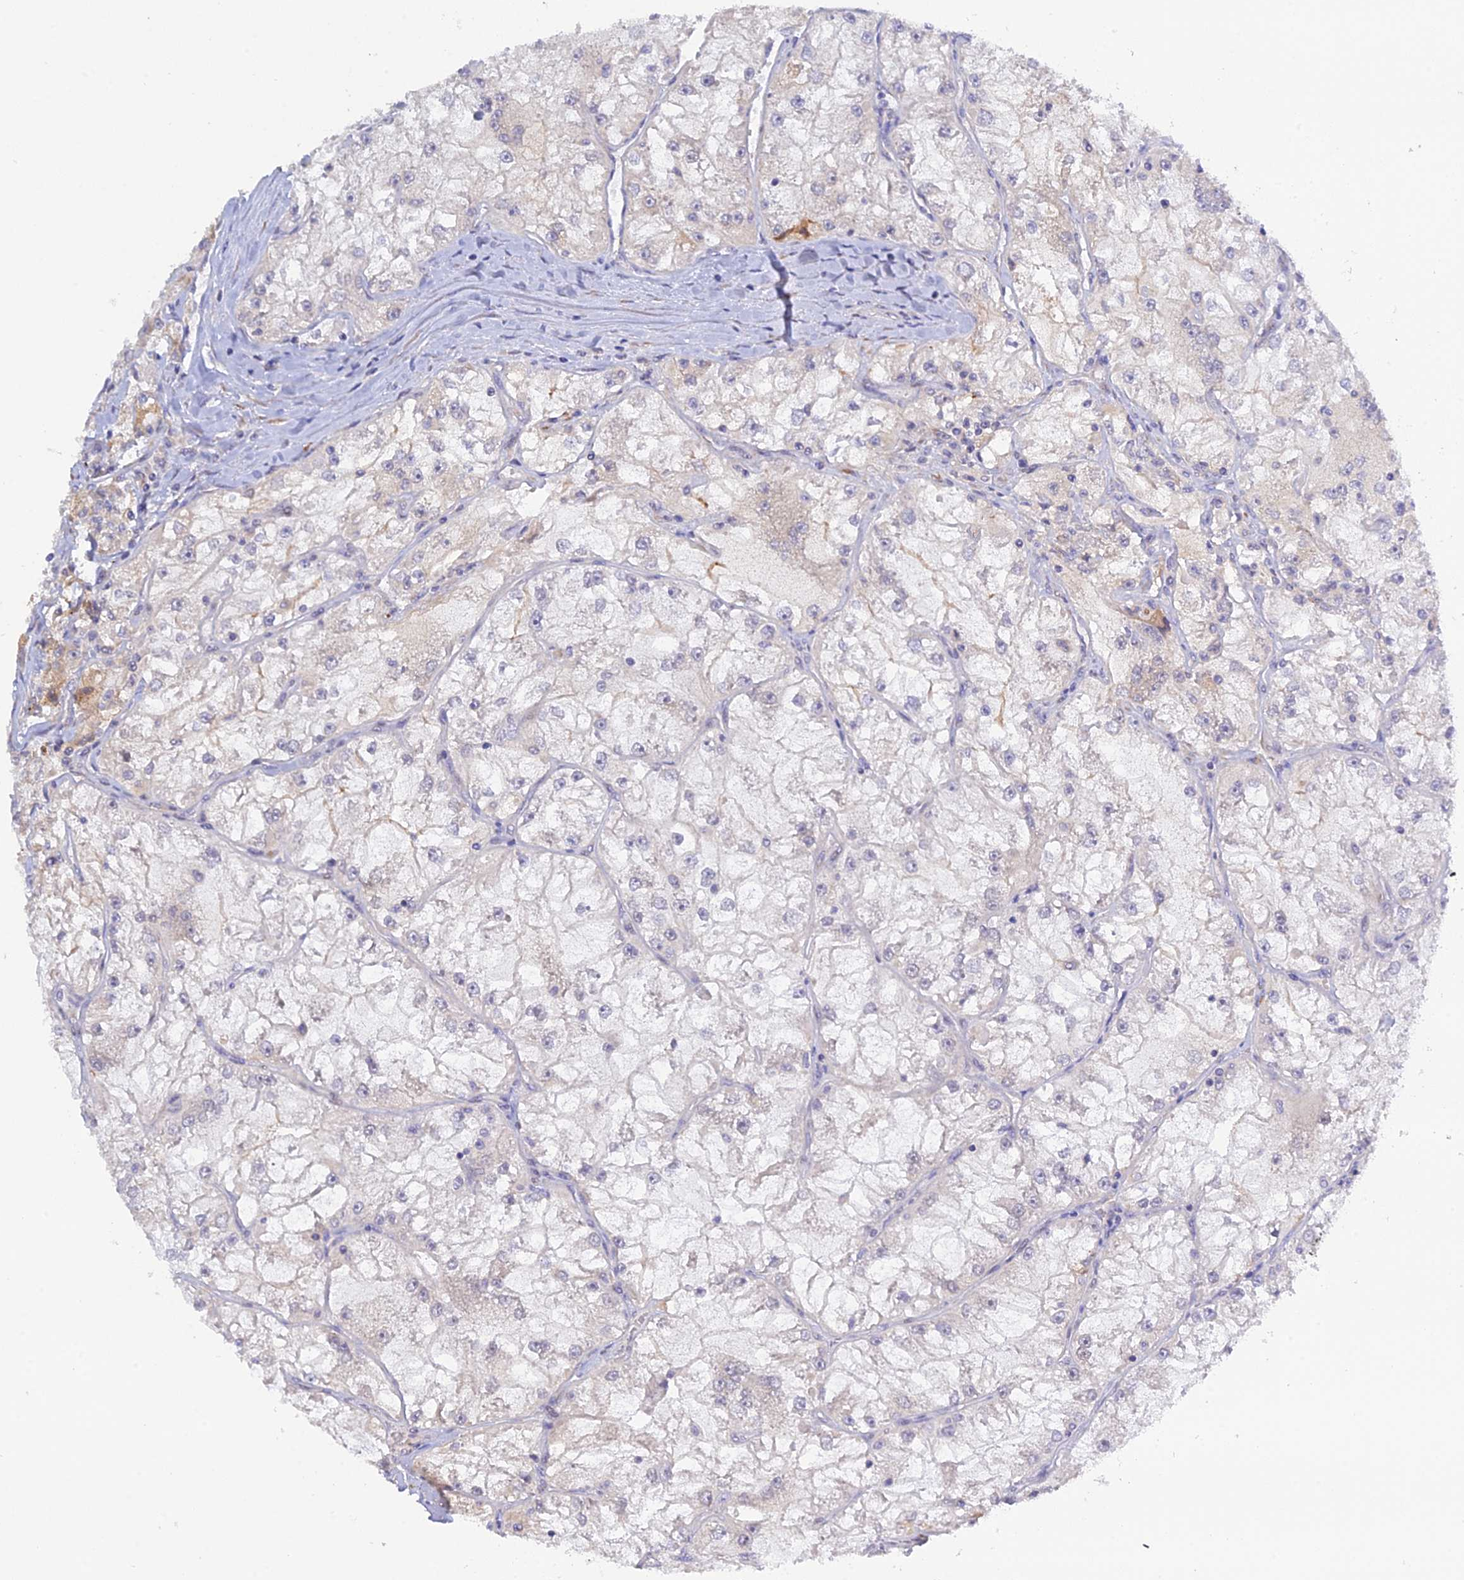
{"staining": {"intensity": "negative", "quantity": "none", "location": "none"}, "tissue": "renal cancer", "cell_type": "Tumor cells", "image_type": "cancer", "snomed": [{"axis": "morphology", "description": "Adenocarcinoma, NOS"}, {"axis": "topography", "description": "Kidney"}], "caption": "IHC photomicrograph of human renal cancer stained for a protein (brown), which displays no positivity in tumor cells.", "gene": "SNX17", "patient": {"sex": "female", "age": 72}}